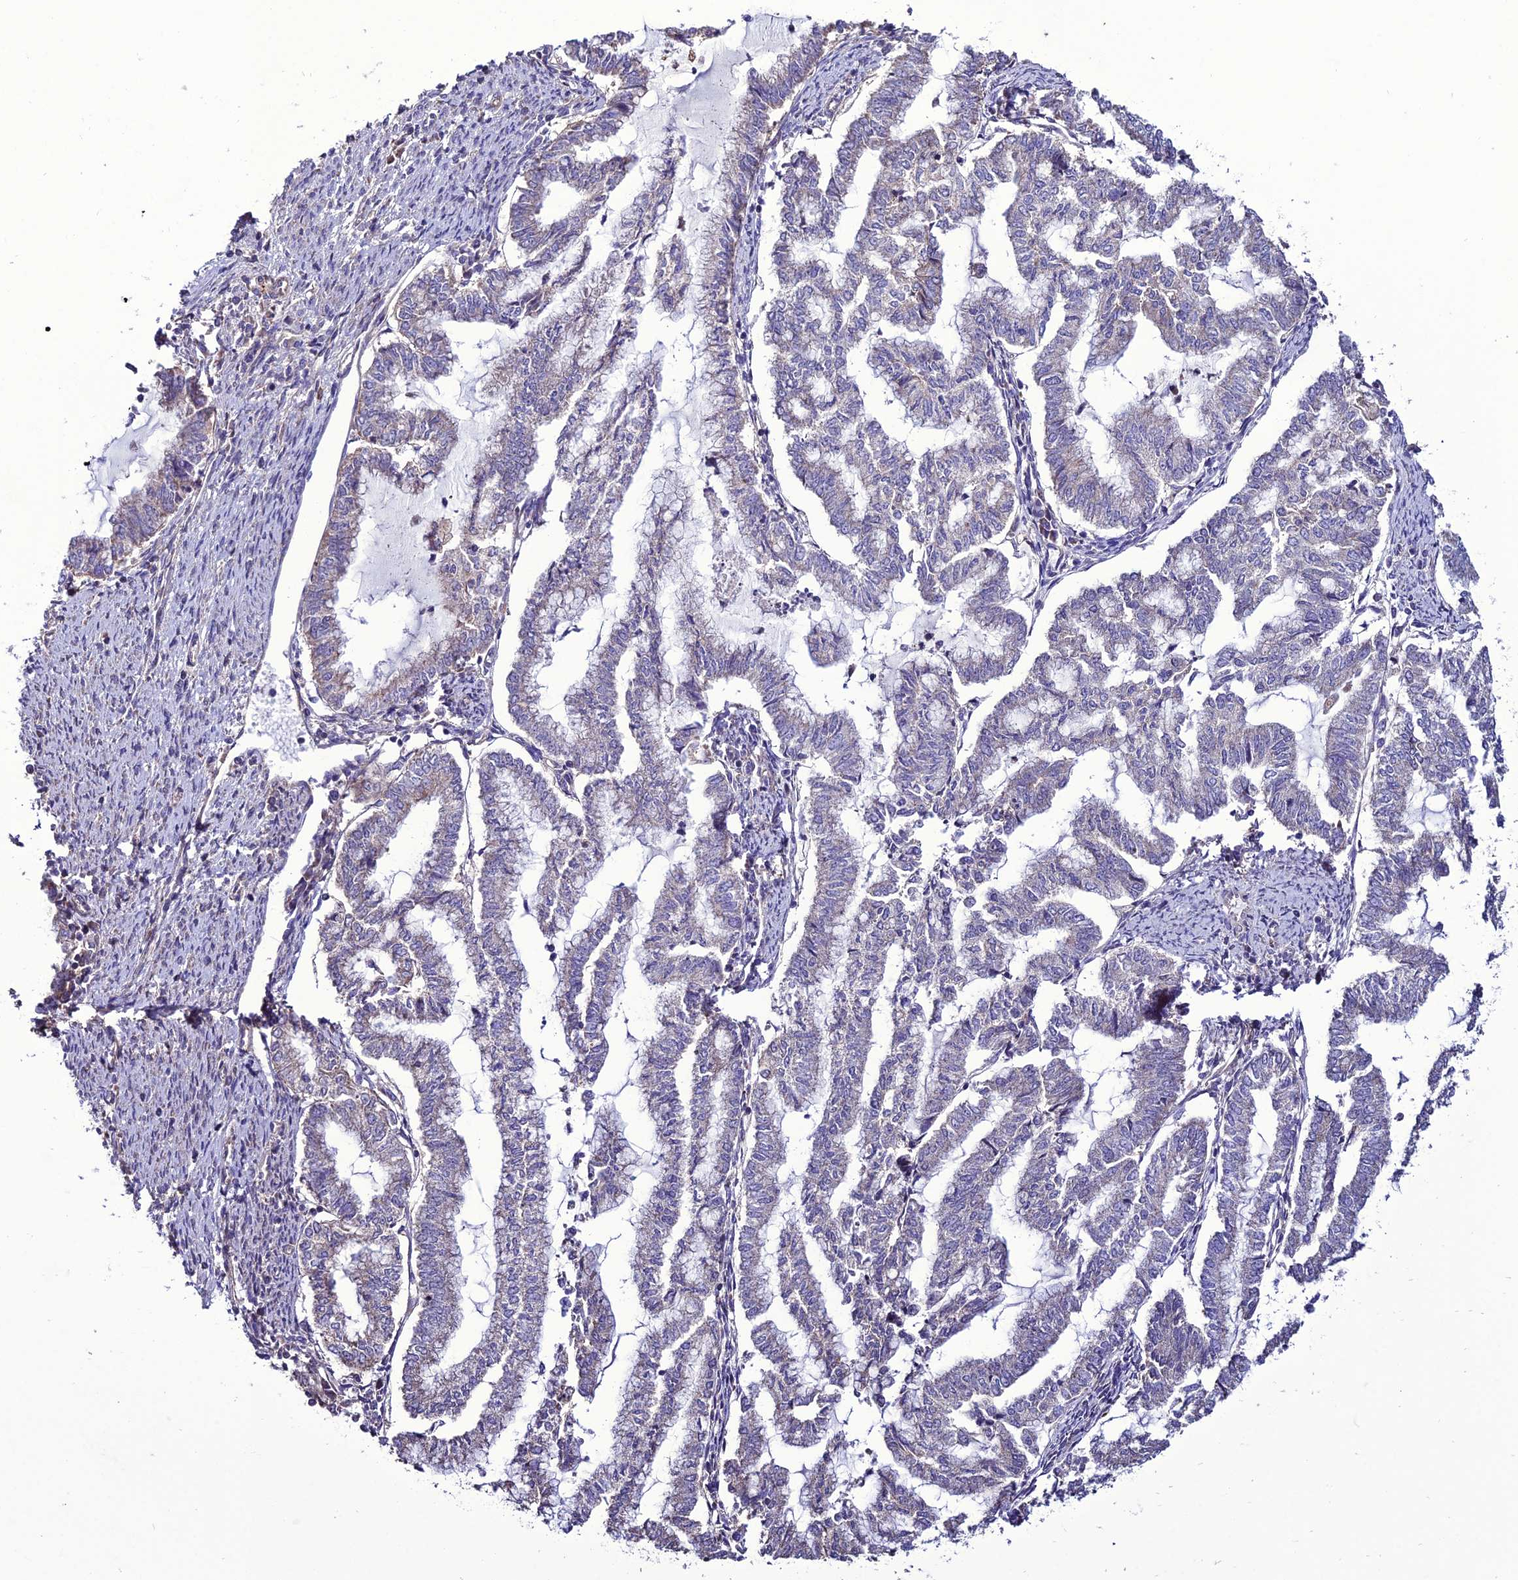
{"staining": {"intensity": "negative", "quantity": "none", "location": "none"}, "tissue": "endometrial cancer", "cell_type": "Tumor cells", "image_type": "cancer", "snomed": [{"axis": "morphology", "description": "Adenocarcinoma, NOS"}, {"axis": "topography", "description": "Endometrium"}], "caption": "DAB immunohistochemical staining of endometrial cancer displays no significant expression in tumor cells.", "gene": "PPIL3", "patient": {"sex": "female", "age": 79}}